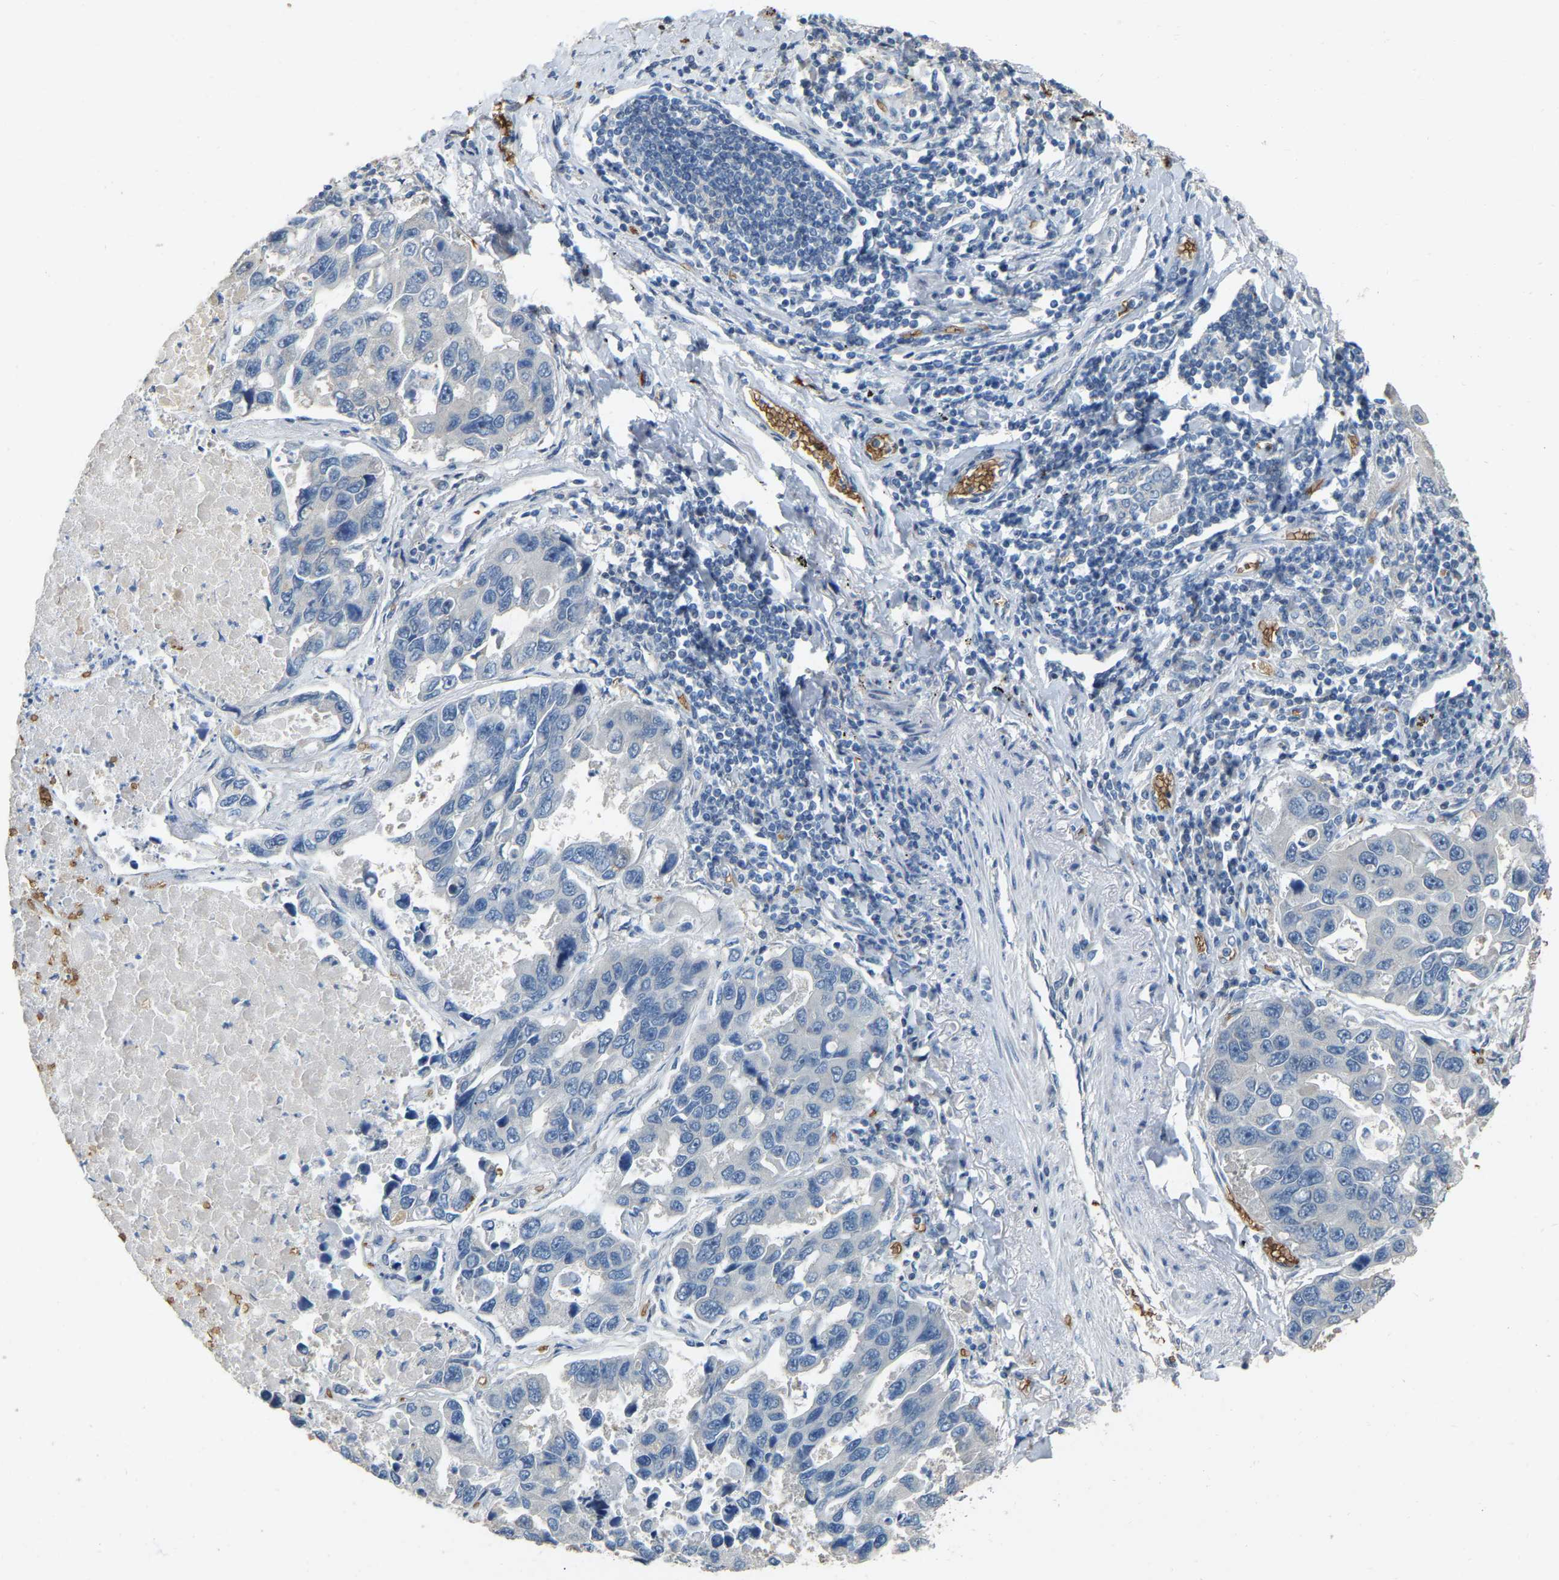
{"staining": {"intensity": "negative", "quantity": "none", "location": "none"}, "tissue": "lung cancer", "cell_type": "Tumor cells", "image_type": "cancer", "snomed": [{"axis": "morphology", "description": "Adenocarcinoma, NOS"}, {"axis": "topography", "description": "Lung"}], "caption": "High power microscopy micrograph of an immunohistochemistry (IHC) image of lung cancer, revealing no significant positivity in tumor cells. The staining was performed using DAB (3,3'-diaminobenzidine) to visualize the protein expression in brown, while the nuclei were stained in blue with hematoxylin (Magnification: 20x).", "gene": "CFAP298", "patient": {"sex": "male", "age": 64}}